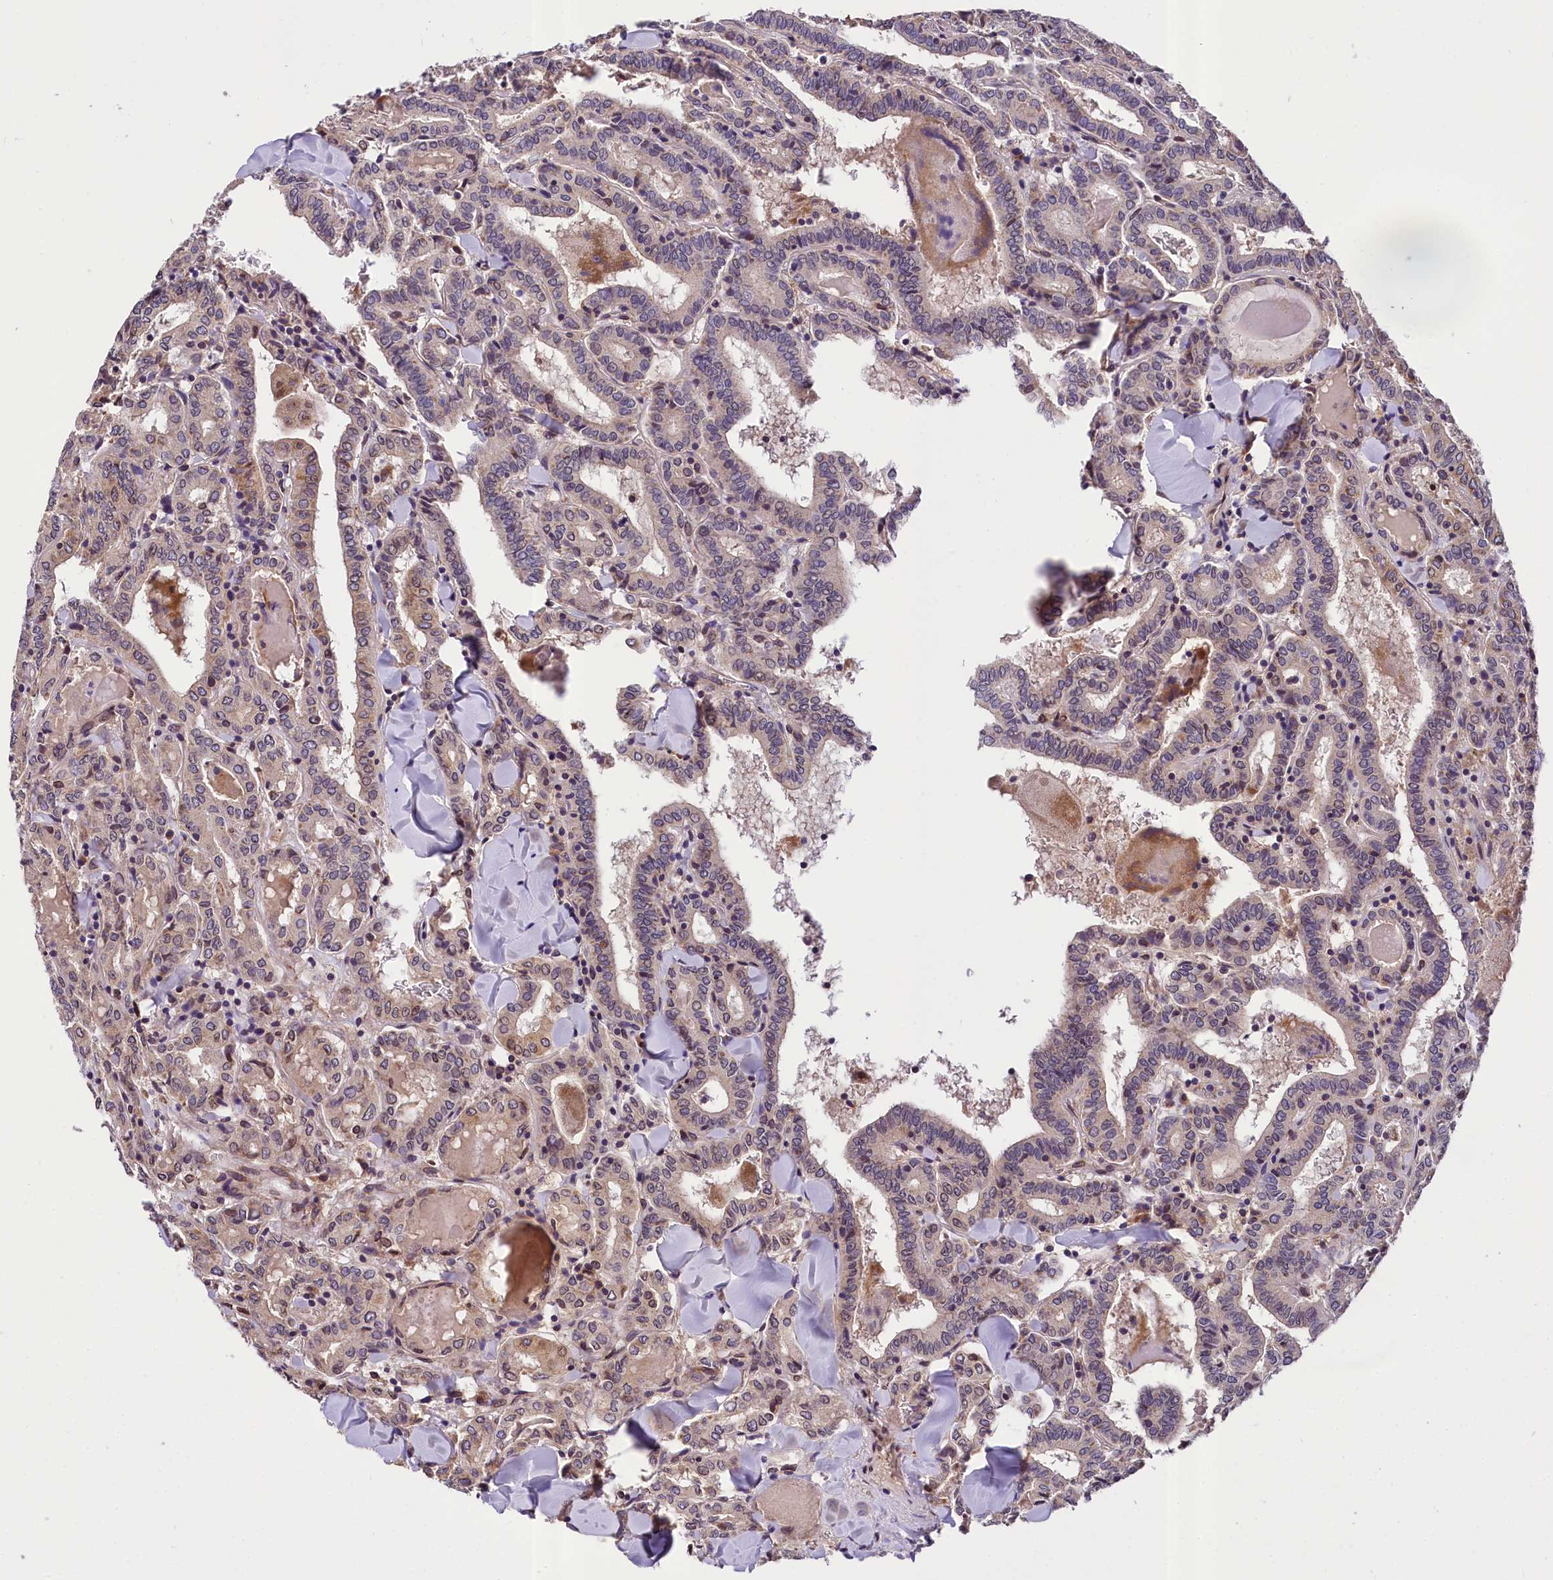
{"staining": {"intensity": "moderate", "quantity": "<25%", "location": "cytoplasmic/membranous,nuclear"}, "tissue": "thyroid cancer", "cell_type": "Tumor cells", "image_type": "cancer", "snomed": [{"axis": "morphology", "description": "Papillary adenocarcinoma, NOS"}, {"axis": "topography", "description": "Thyroid gland"}], "caption": "Immunohistochemistry of human papillary adenocarcinoma (thyroid) displays low levels of moderate cytoplasmic/membranous and nuclear expression in about <25% of tumor cells. The staining is performed using DAB (3,3'-diaminobenzidine) brown chromogen to label protein expression. The nuclei are counter-stained blue using hematoxylin.", "gene": "SUPV3L1", "patient": {"sex": "female", "age": 72}}